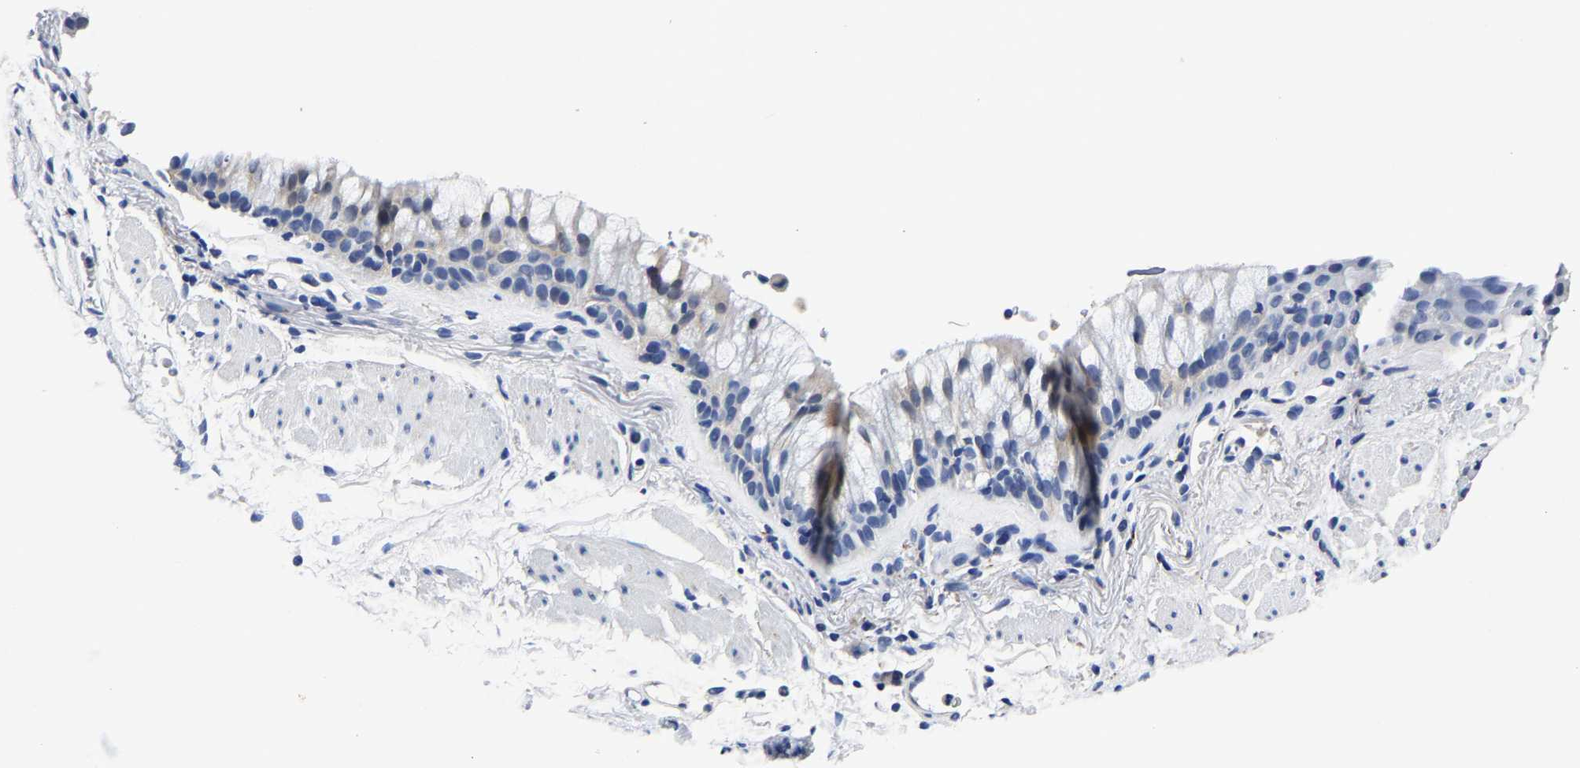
{"staining": {"intensity": "weak", "quantity": "<25%", "location": "cytoplasmic/membranous"}, "tissue": "bronchus", "cell_type": "Respiratory epithelial cells", "image_type": "normal", "snomed": [{"axis": "morphology", "description": "Normal tissue, NOS"}, {"axis": "topography", "description": "Cartilage tissue"}, {"axis": "topography", "description": "Bronchus"}], "caption": "IHC of normal human bronchus demonstrates no positivity in respiratory epithelial cells.", "gene": "PSPH", "patient": {"sex": "female", "age": 53}}